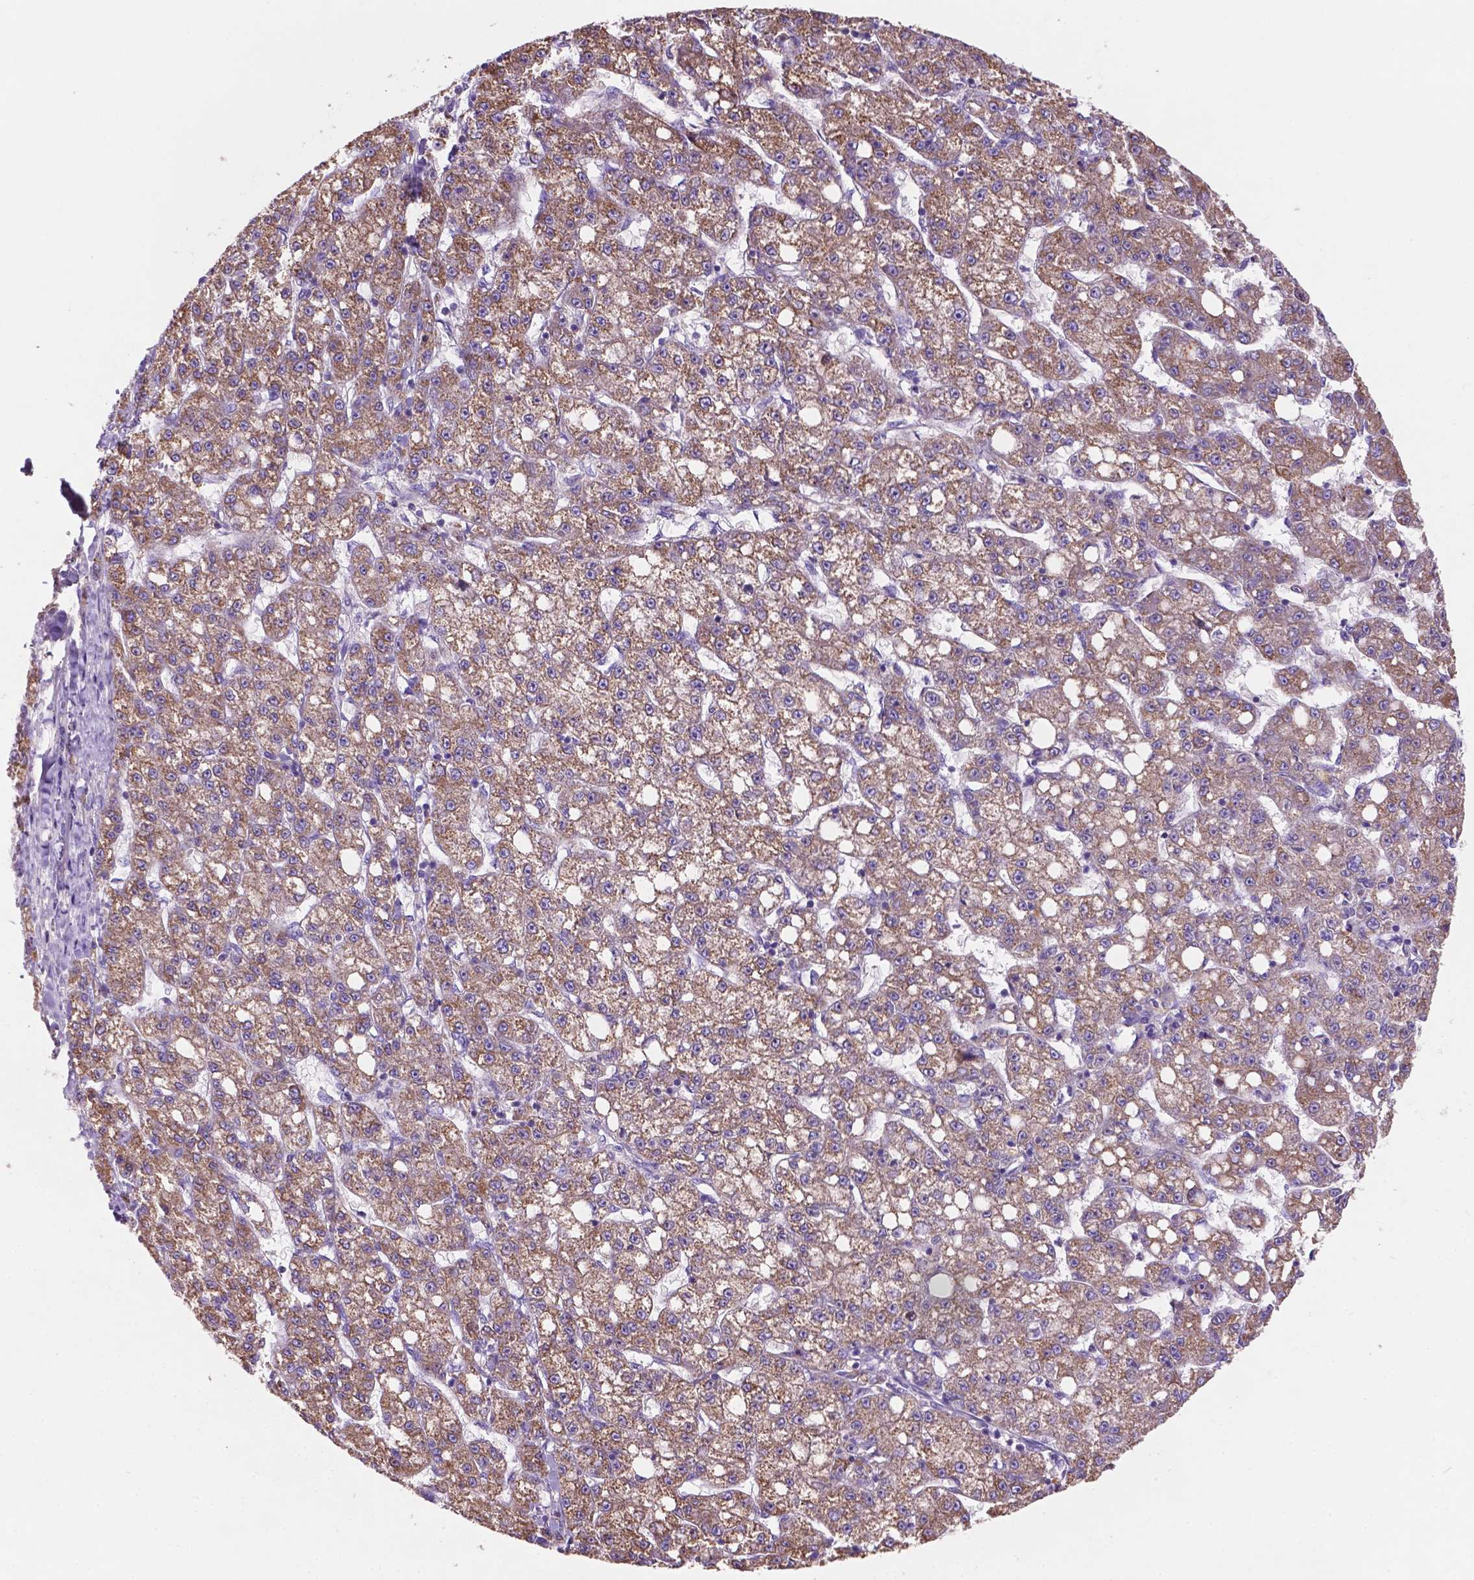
{"staining": {"intensity": "moderate", "quantity": ">75%", "location": "cytoplasmic/membranous"}, "tissue": "liver cancer", "cell_type": "Tumor cells", "image_type": "cancer", "snomed": [{"axis": "morphology", "description": "Carcinoma, Hepatocellular, NOS"}, {"axis": "topography", "description": "Liver"}], "caption": "The image shows immunohistochemical staining of liver cancer (hepatocellular carcinoma). There is moderate cytoplasmic/membranous positivity is seen in approximately >75% of tumor cells.", "gene": "MKRN2OS", "patient": {"sex": "female", "age": 65}}